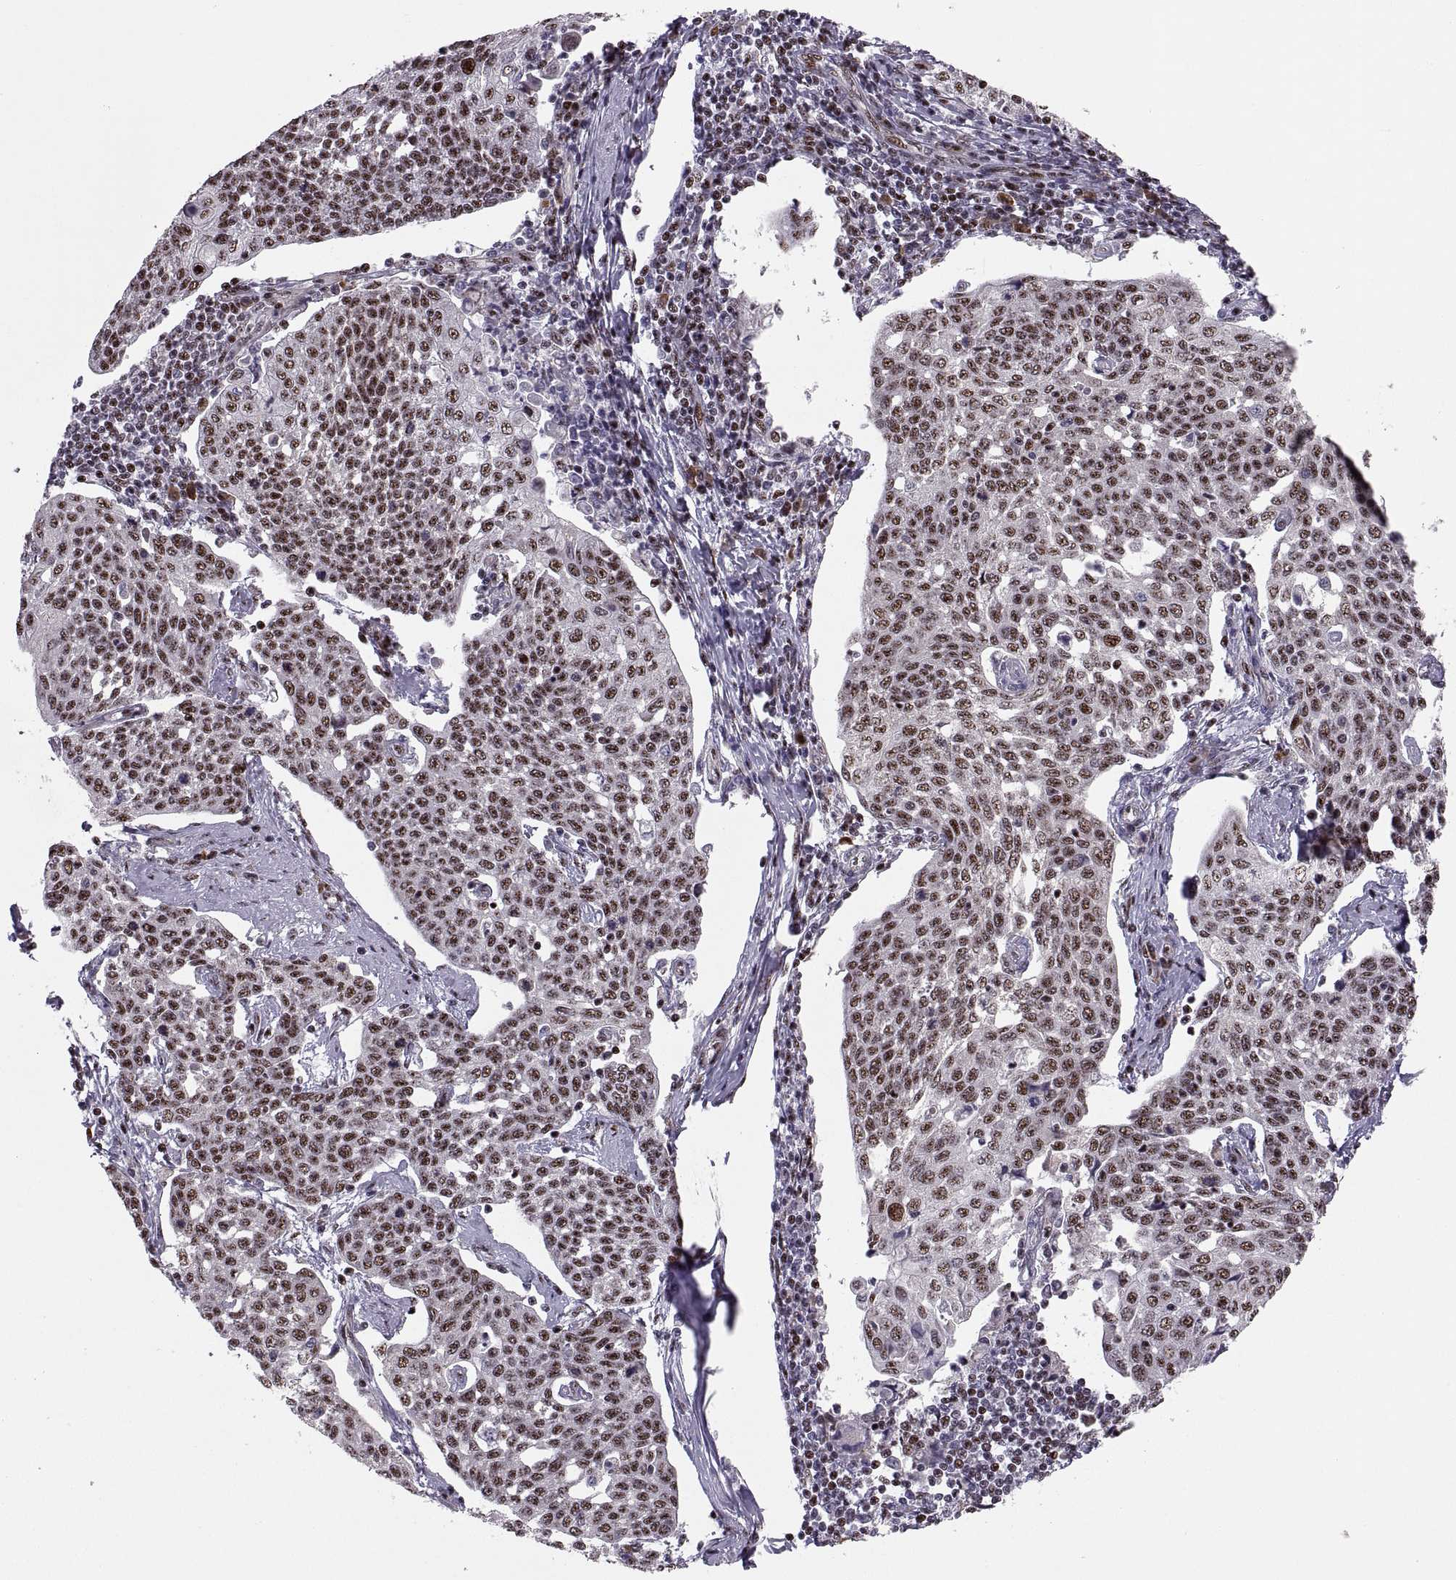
{"staining": {"intensity": "moderate", "quantity": ">75%", "location": "nuclear"}, "tissue": "cervical cancer", "cell_type": "Tumor cells", "image_type": "cancer", "snomed": [{"axis": "morphology", "description": "Squamous cell carcinoma, NOS"}, {"axis": "topography", "description": "Cervix"}], "caption": "Immunohistochemistry image of squamous cell carcinoma (cervical) stained for a protein (brown), which exhibits medium levels of moderate nuclear expression in about >75% of tumor cells.", "gene": "ZCCHC17", "patient": {"sex": "female", "age": 34}}